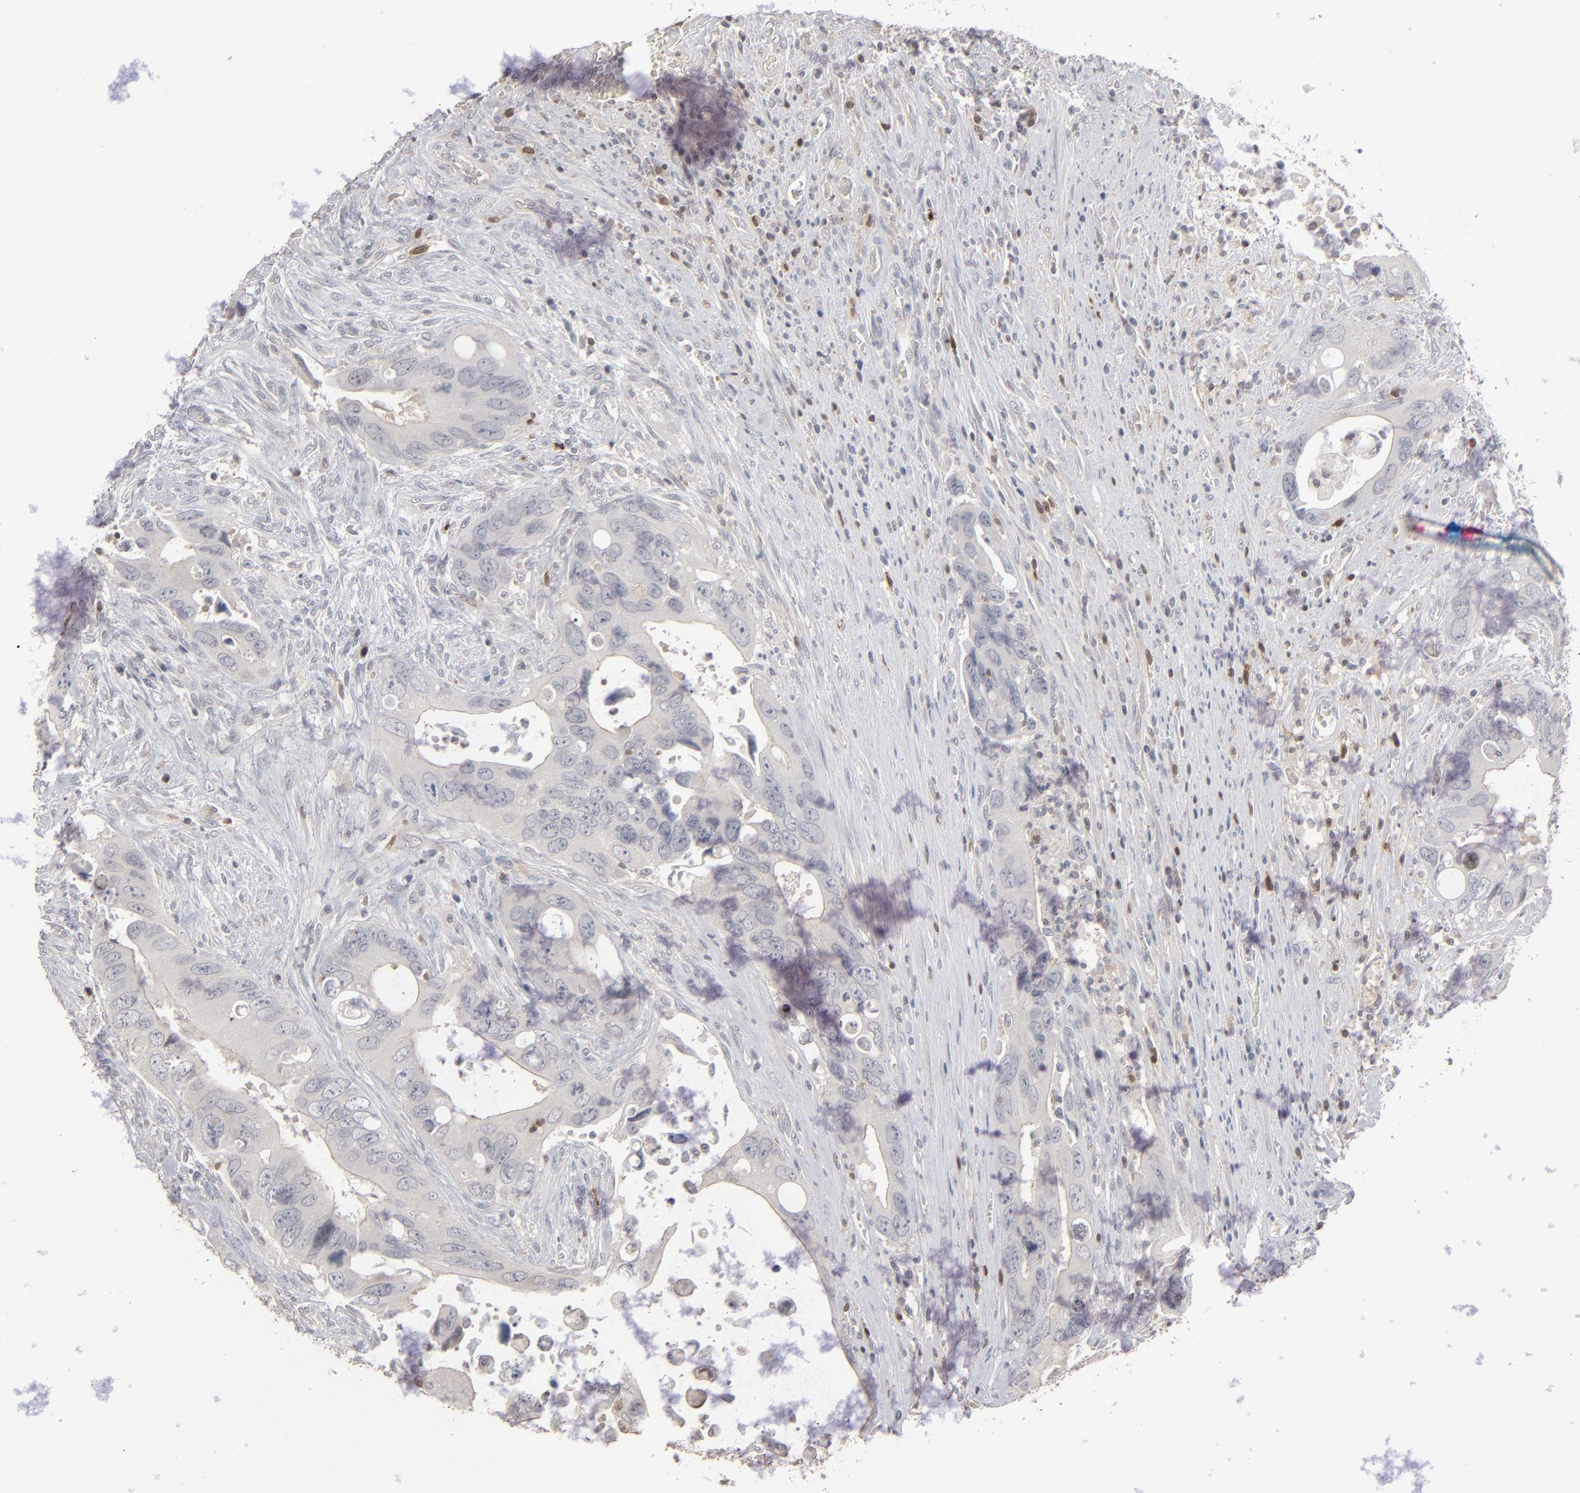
{"staining": {"intensity": "weak", "quantity": ">75%", "location": "cytoplasmic/membranous"}, "tissue": "colorectal cancer", "cell_type": "Tumor cells", "image_type": "cancer", "snomed": [{"axis": "morphology", "description": "Adenocarcinoma, NOS"}, {"axis": "topography", "description": "Rectum"}], "caption": "DAB (3,3'-diaminobenzidine) immunohistochemical staining of human colorectal adenocarcinoma reveals weak cytoplasmic/membranous protein positivity in approximately >75% of tumor cells.", "gene": "STAT4", "patient": {"sex": "male", "age": 70}}